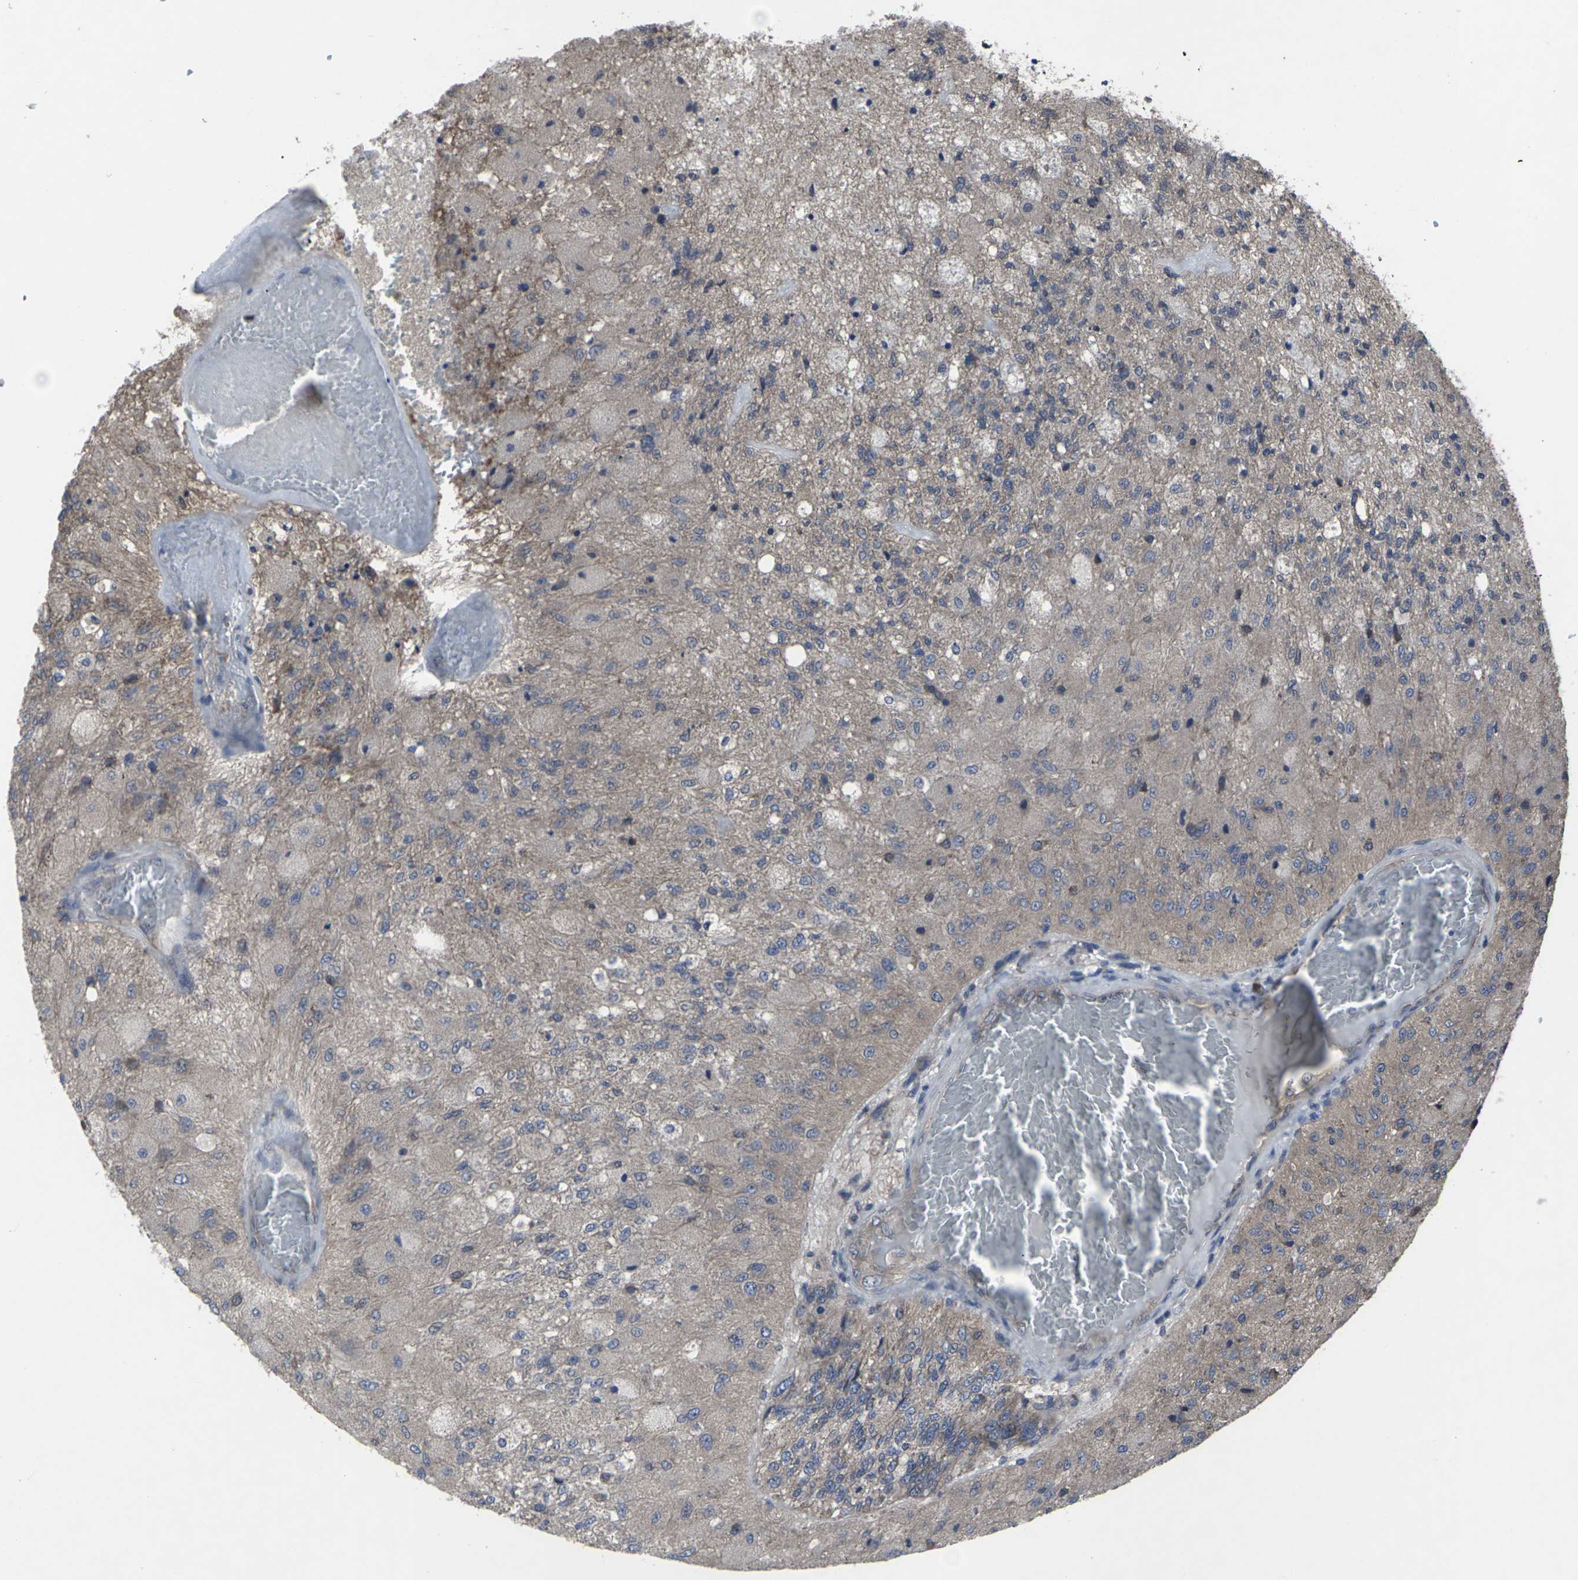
{"staining": {"intensity": "weak", "quantity": "25%-75%", "location": "cytoplasmic/membranous"}, "tissue": "glioma", "cell_type": "Tumor cells", "image_type": "cancer", "snomed": [{"axis": "morphology", "description": "Normal tissue, NOS"}, {"axis": "morphology", "description": "Glioma, malignant, High grade"}, {"axis": "topography", "description": "Cerebral cortex"}], "caption": "Immunohistochemical staining of glioma reveals weak cytoplasmic/membranous protein positivity in about 25%-75% of tumor cells.", "gene": "MAPKAPK2", "patient": {"sex": "male", "age": 77}}